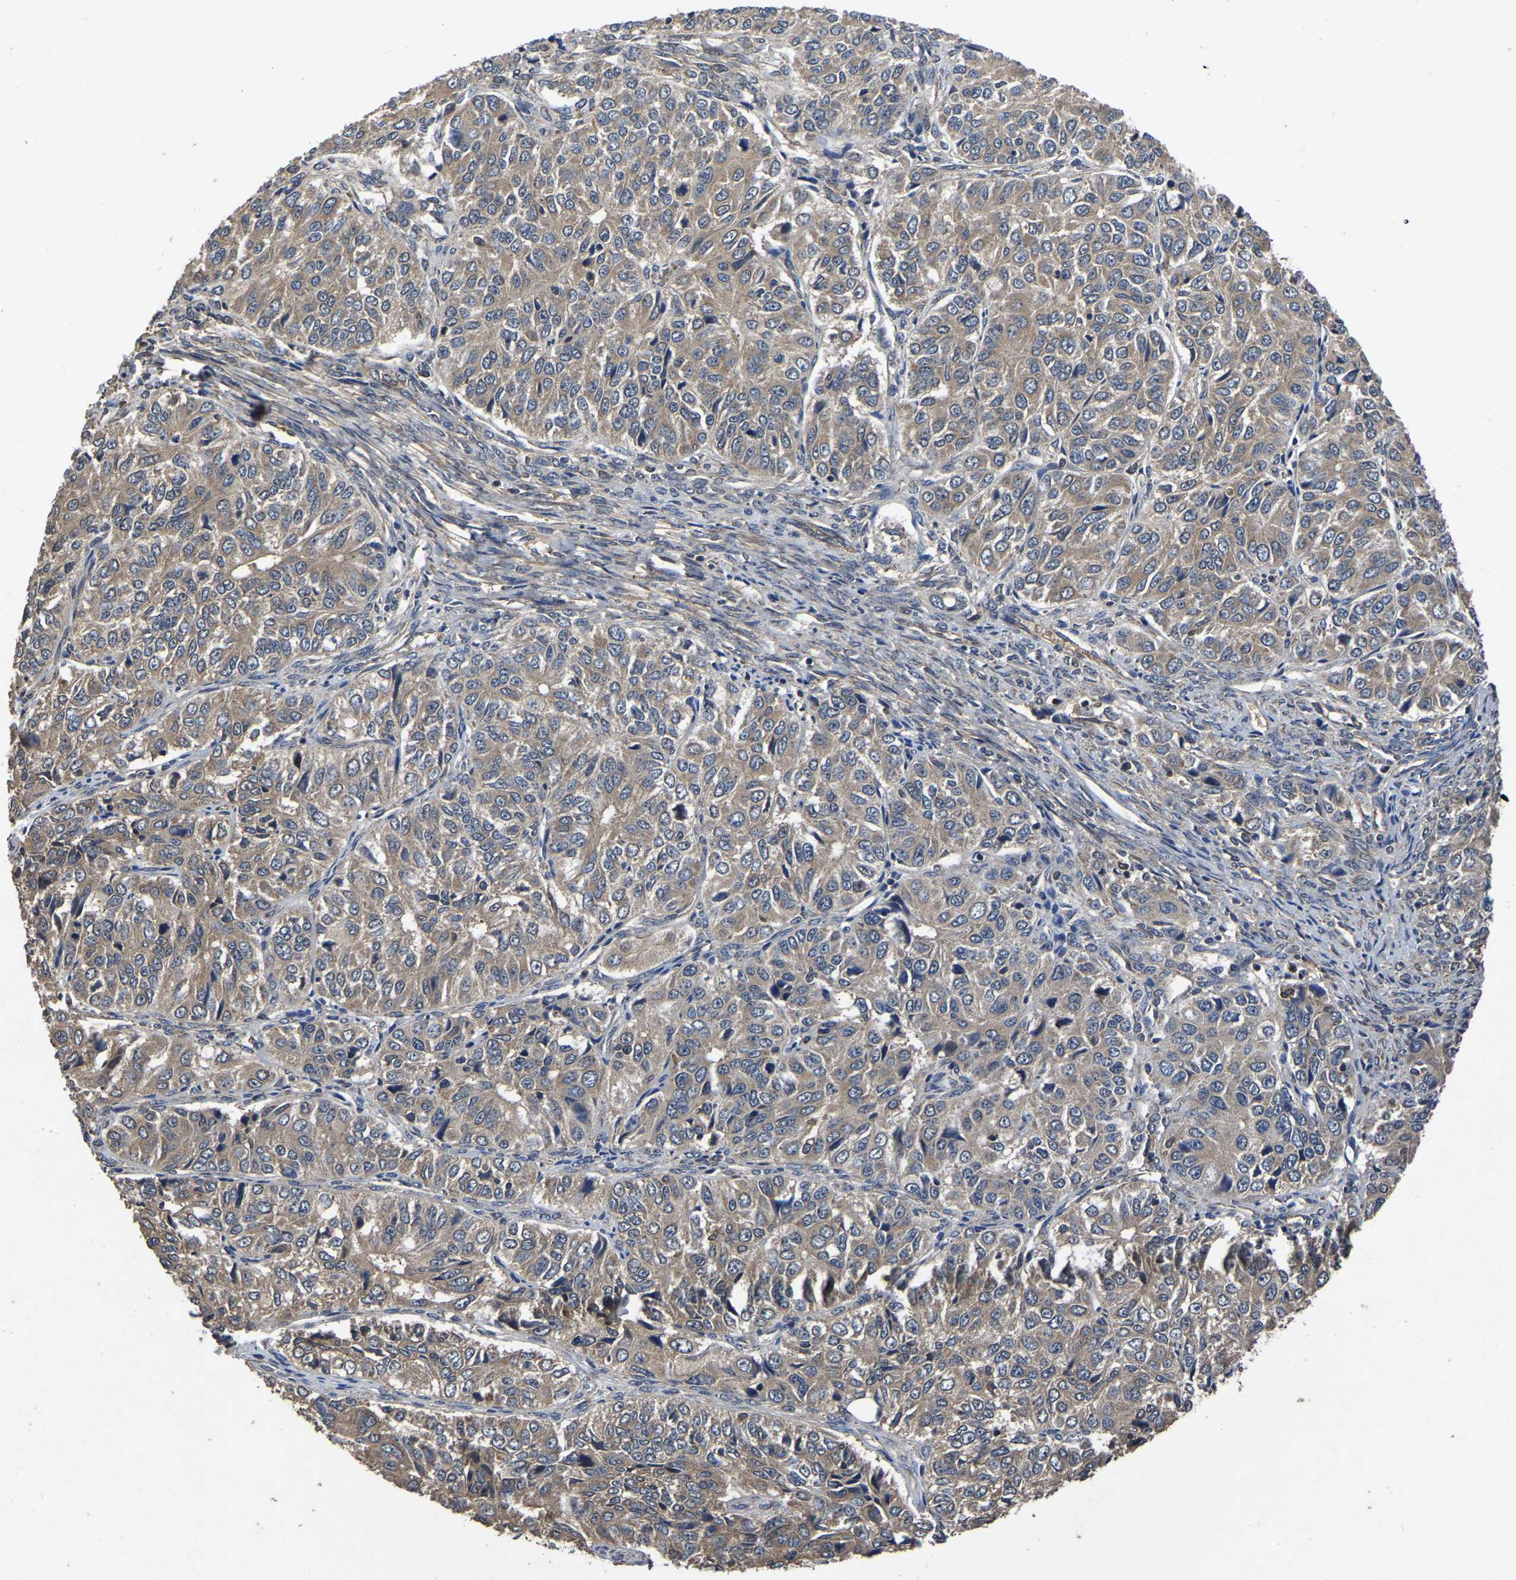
{"staining": {"intensity": "moderate", "quantity": ">75%", "location": "cytoplasmic/membranous"}, "tissue": "ovarian cancer", "cell_type": "Tumor cells", "image_type": "cancer", "snomed": [{"axis": "morphology", "description": "Carcinoma, endometroid"}, {"axis": "topography", "description": "Ovary"}], "caption": "Immunohistochemical staining of human ovarian cancer (endometroid carcinoma) exhibits medium levels of moderate cytoplasmic/membranous protein expression in about >75% of tumor cells.", "gene": "CRYZL1", "patient": {"sex": "female", "age": 51}}